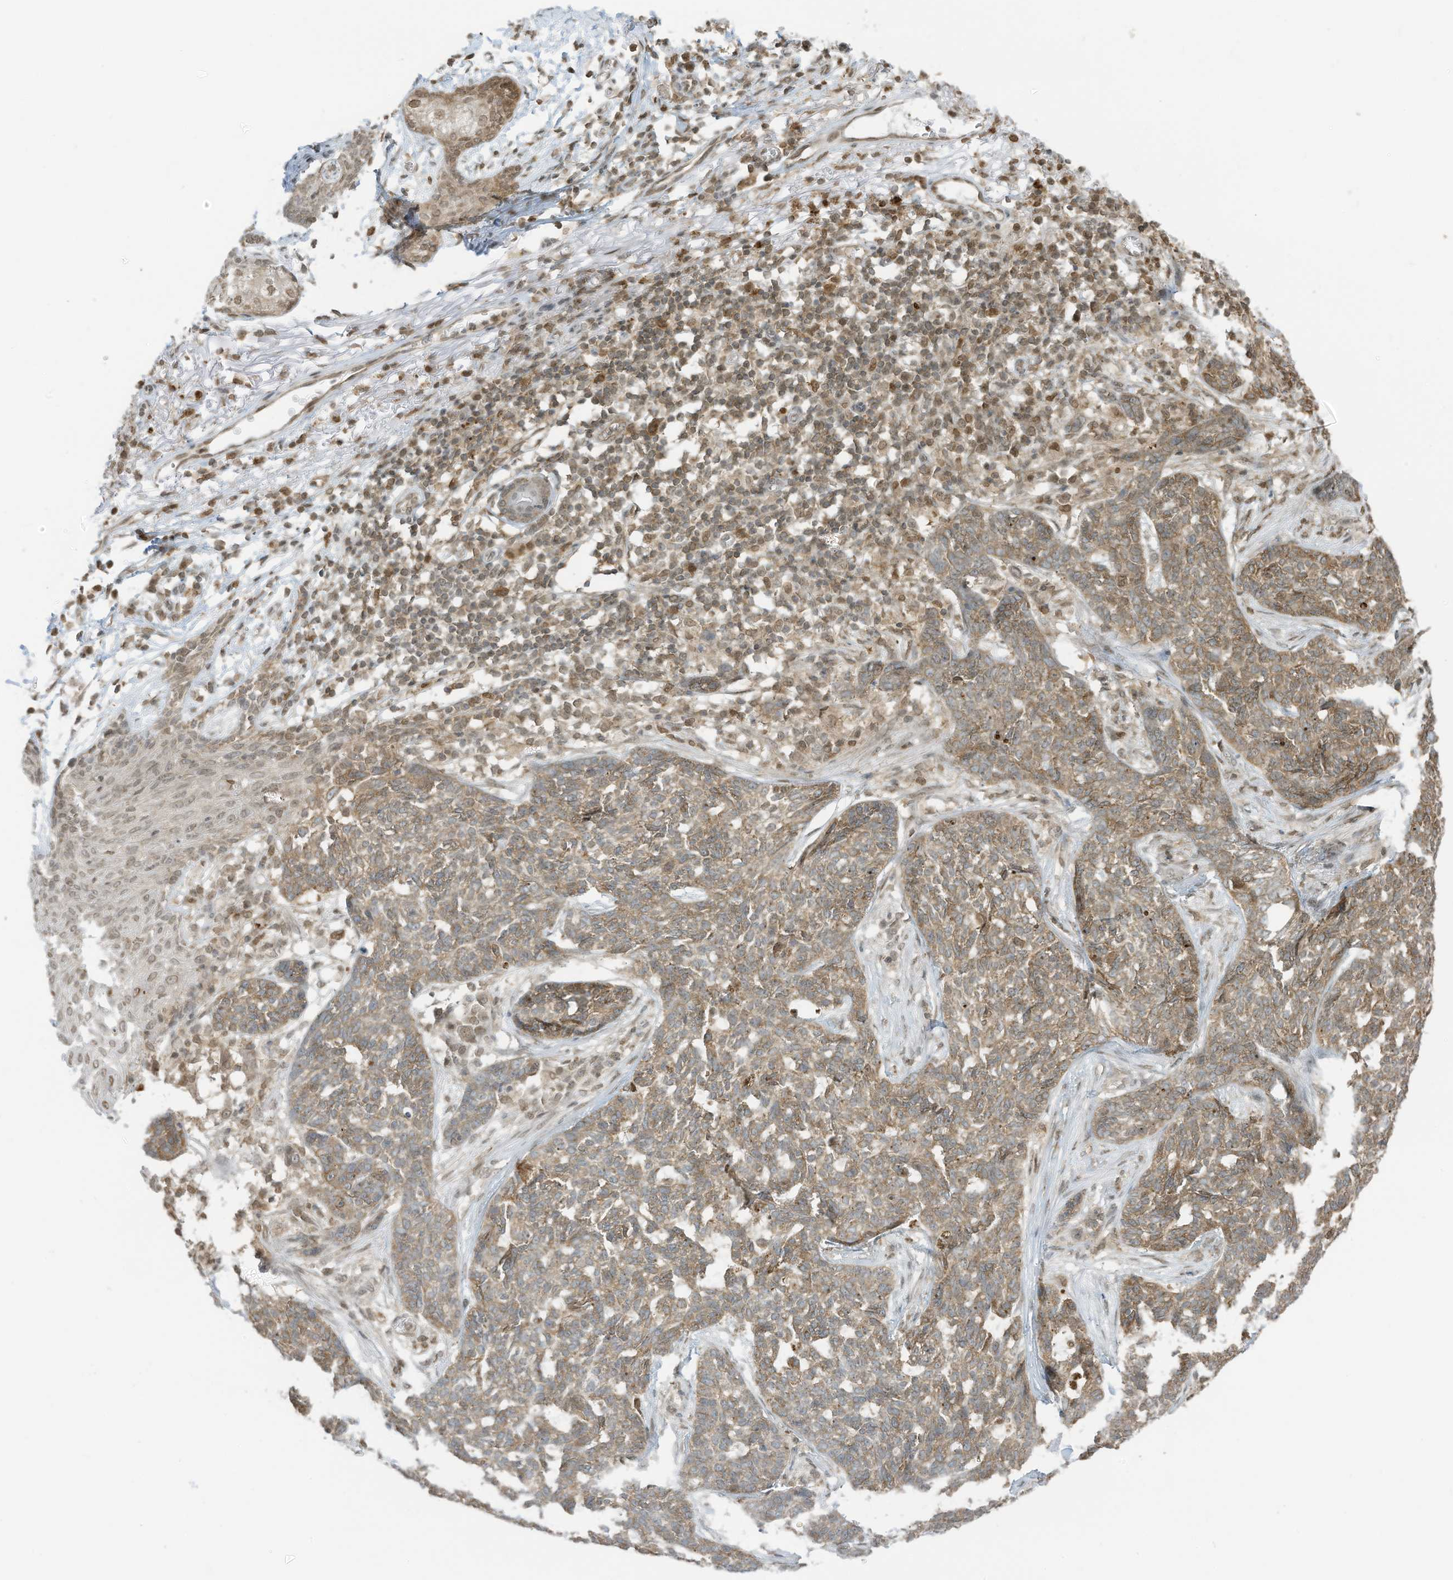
{"staining": {"intensity": "moderate", "quantity": "<25%", "location": "cytoplasmic/membranous"}, "tissue": "skin cancer", "cell_type": "Tumor cells", "image_type": "cancer", "snomed": [{"axis": "morphology", "description": "Basal cell carcinoma"}, {"axis": "topography", "description": "Skin"}], "caption": "The image exhibits immunohistochemical staining of skin cancer. There is moderate cytoplasmic/membranous expression is seen in approximately <25% of tumor cells.", "gene": "KPNB1", "patient": {"sex": "male", "age": 85}}